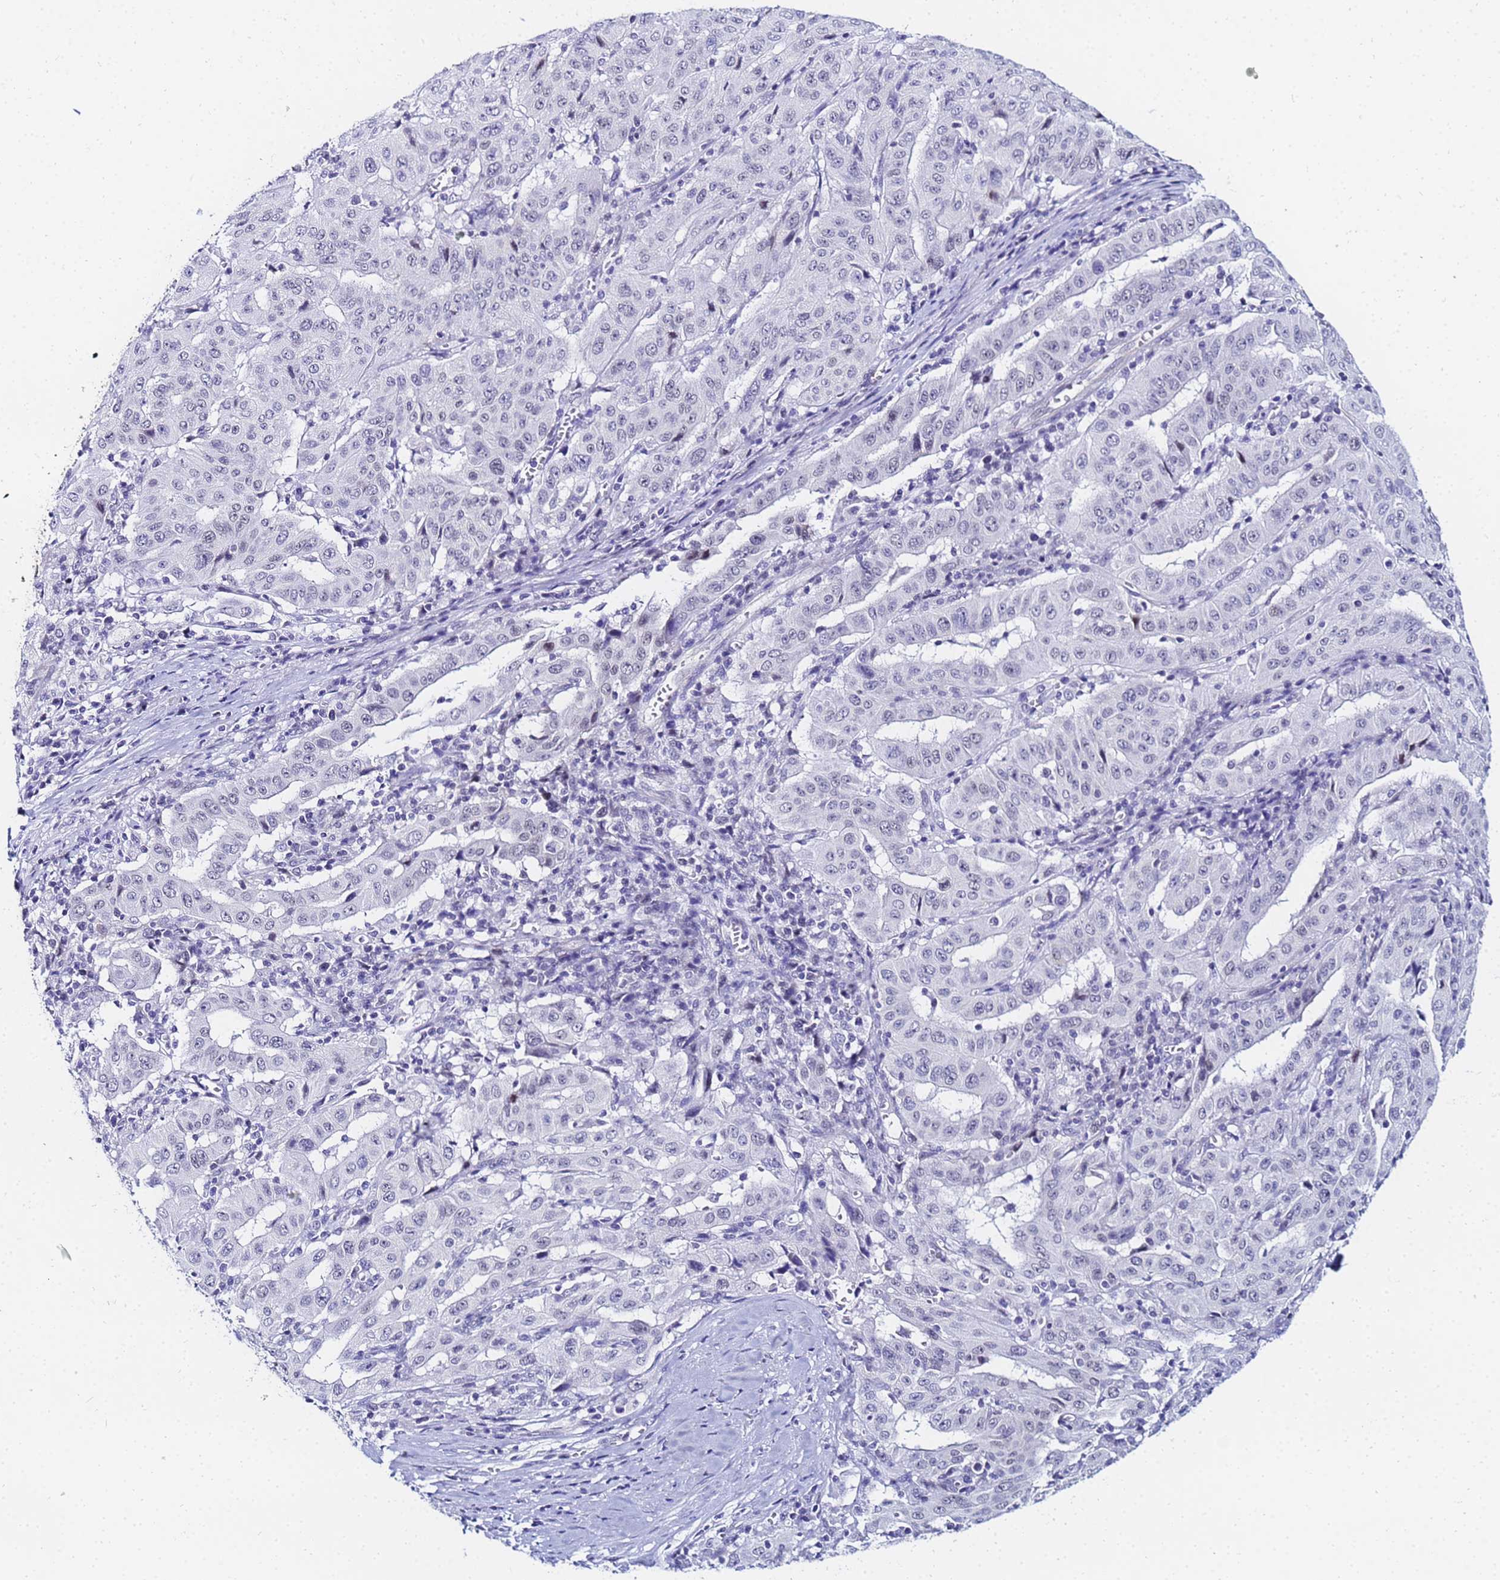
{"staining": {"intensity": "negative", "quantity": "none", "location": "none"}, "tissue": "pancreatic cancer", "cell_type": "Tumor cells", "image_type": "cancer", "snomed": [{"axis": "morphology", "description": "Adenocarcinoma, NOS"}, {"axis": "topography", "description": "Pancreas"}], "caption": "Image shows no protein staining in tumor cells of adenocarcinoma (pancreatic) tissue.", "gene": "CKMT1A", "patient": {"sex": "male", "age": 63}}